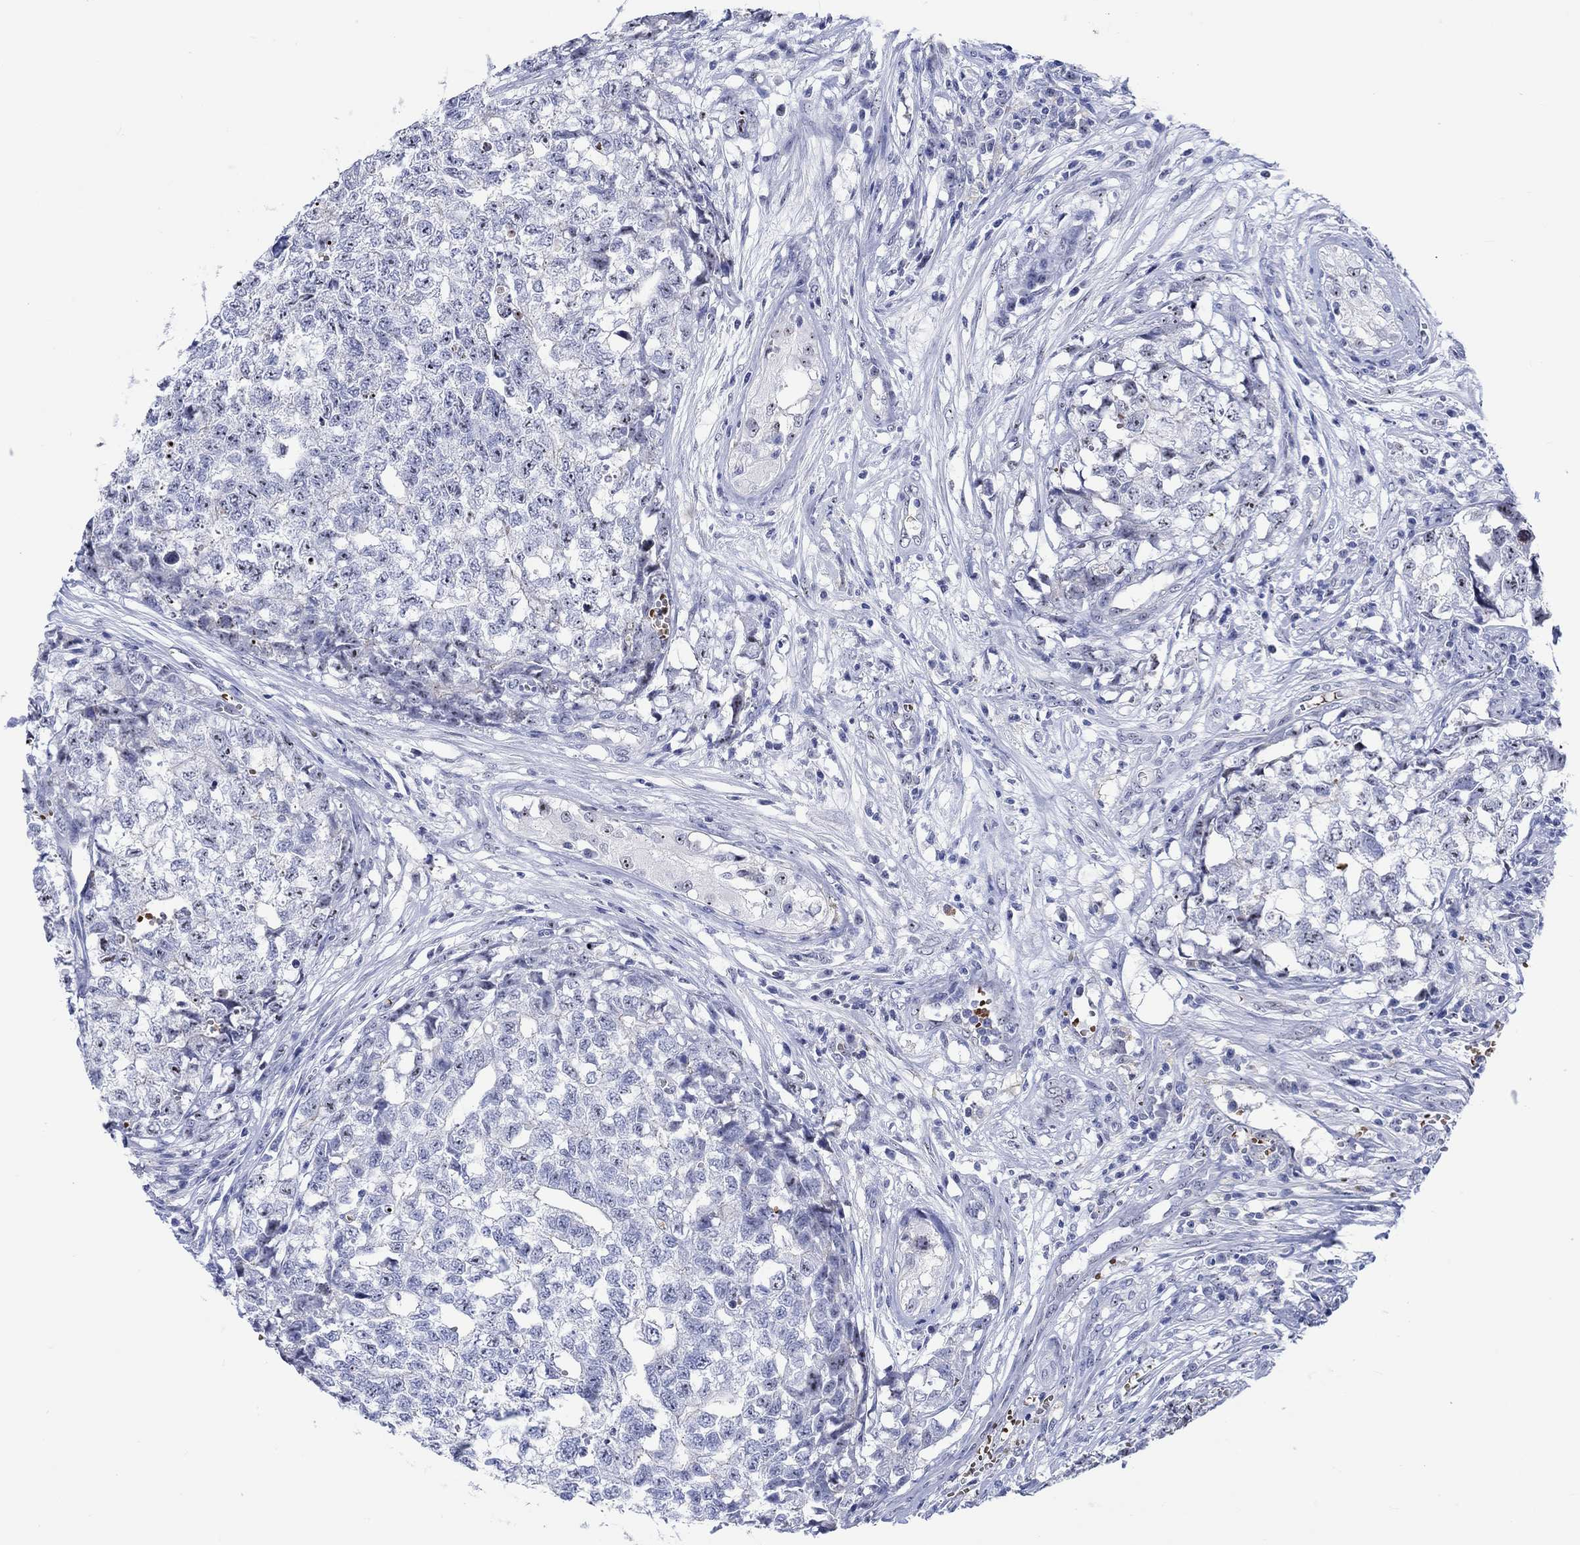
{"staining": {"intensity": "strong", "quantity": "25%-75%", "location": "nuclear"}, "tissue": "testis cancer", "cell_type": "Tumor cells", "image_type": "cancer", "snomed": [{"axis": "morphology", "description": "Seminoma, NOS"}, {"axis": "morphology", "description": "Carcinoma, Embryonal, NOS"}, {"axis": "topography", "description": "Testis"}], "caption": "Protein staining demonstrates strong nuclear positivity in approximately 25%-75% of tumor cells in testis seminoma.", "gene": "ZNF446", "patient": {"sex": "male", "age": 22}}